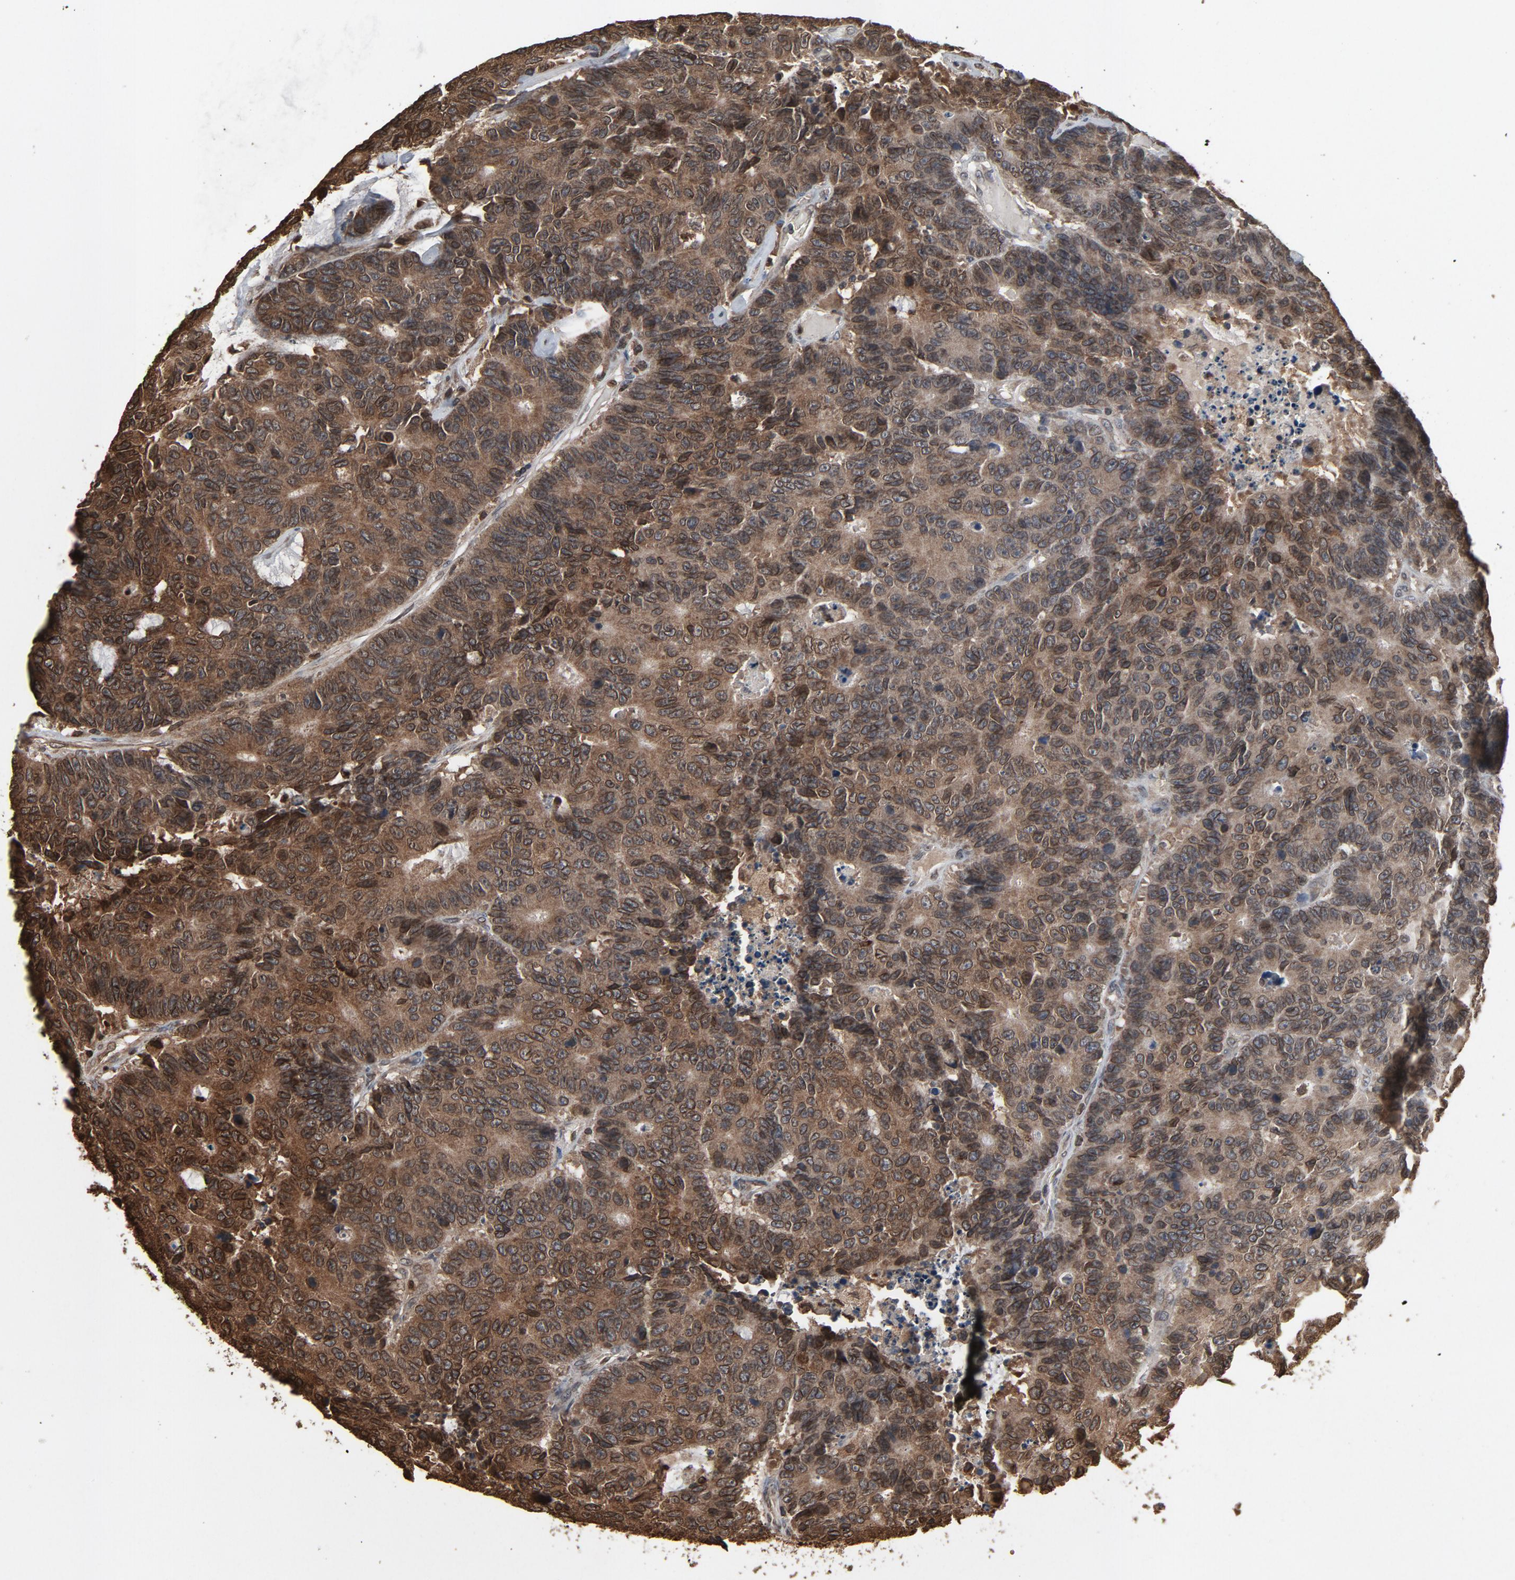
{"staining": {"intensity": "weak", "quantity": ">75%", "location": "cytoplasmic/membranous,nuclear"}, "tissue": "colorectal cancer", "cell_type": "Tumor cells", "image_type": "cancer", "snomed": [{"axis": "morphology", "description": "Adenocarcinoma, NOS"}, {"axis": "topography", "description": "Colon"}], "caption": "Protein expression analysis of adenocarcinoma (colorectal) exhibits weak cytoplasmic/membranous and nuclear staining in about >75% of tumor cells. (DAB = brown stain, brightfield microscopy at high magnification).", "gene": "UBE2D1", "patient": {"sex": "female", "age": 86}}